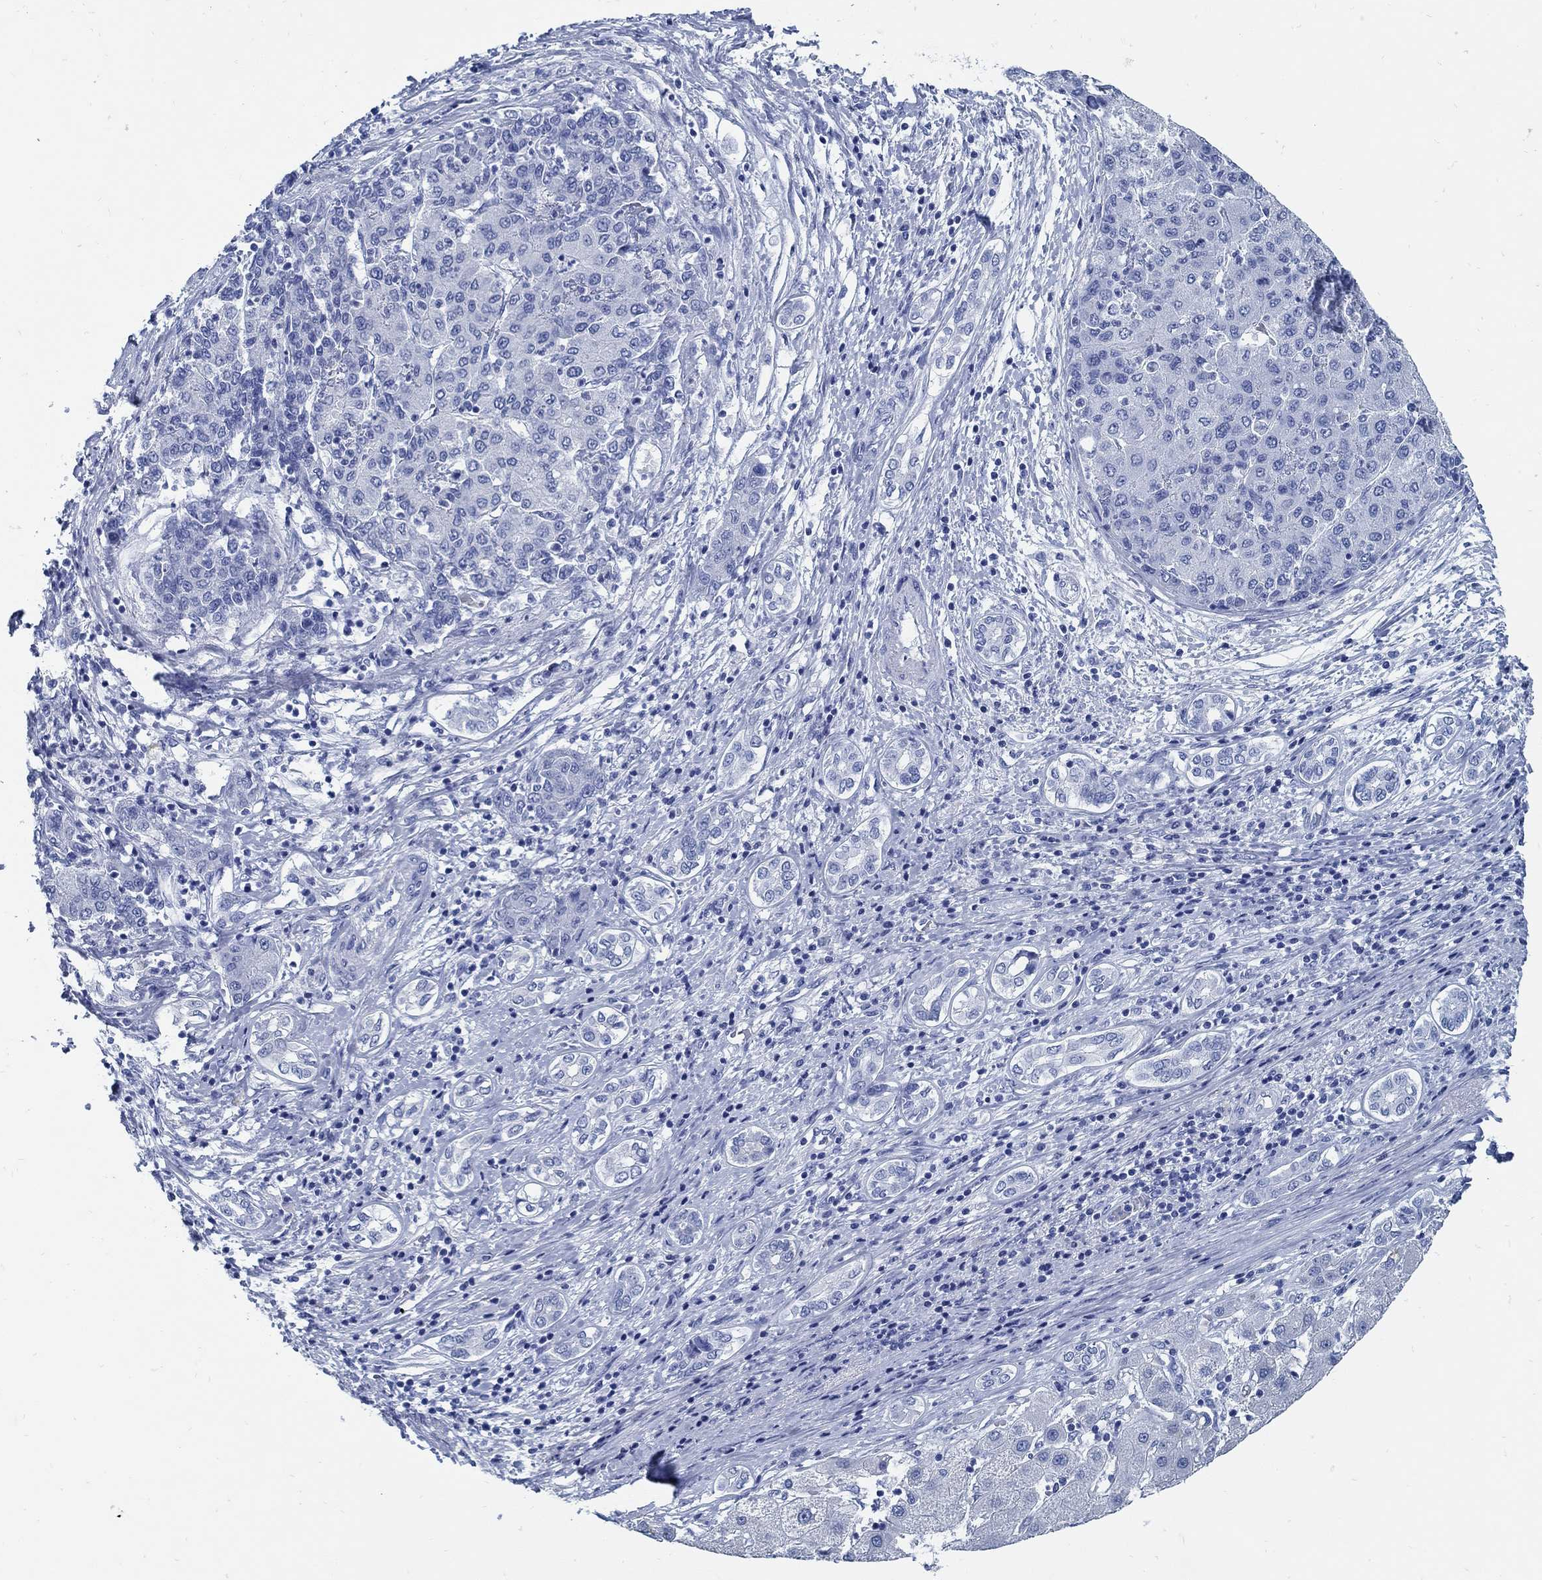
{"staining": {"intensity": "negative", "quantity": "none", "location": "none"}, "tissue": "liver cancer", "cell_type": "Tumor cells", "image_type": "cancer", "snomed": [{"axis": "morphology", "description": "Carcinoma, Hepatocellular, NOS"}, {"axis": "topography", "description": "Liver"}], "caption": "A micrograph of liver cancer stained for a protein shows no brown staining in tumor cells.", "gene": "SLC45A1", "patient": {"sex": "male", "age": 65}}